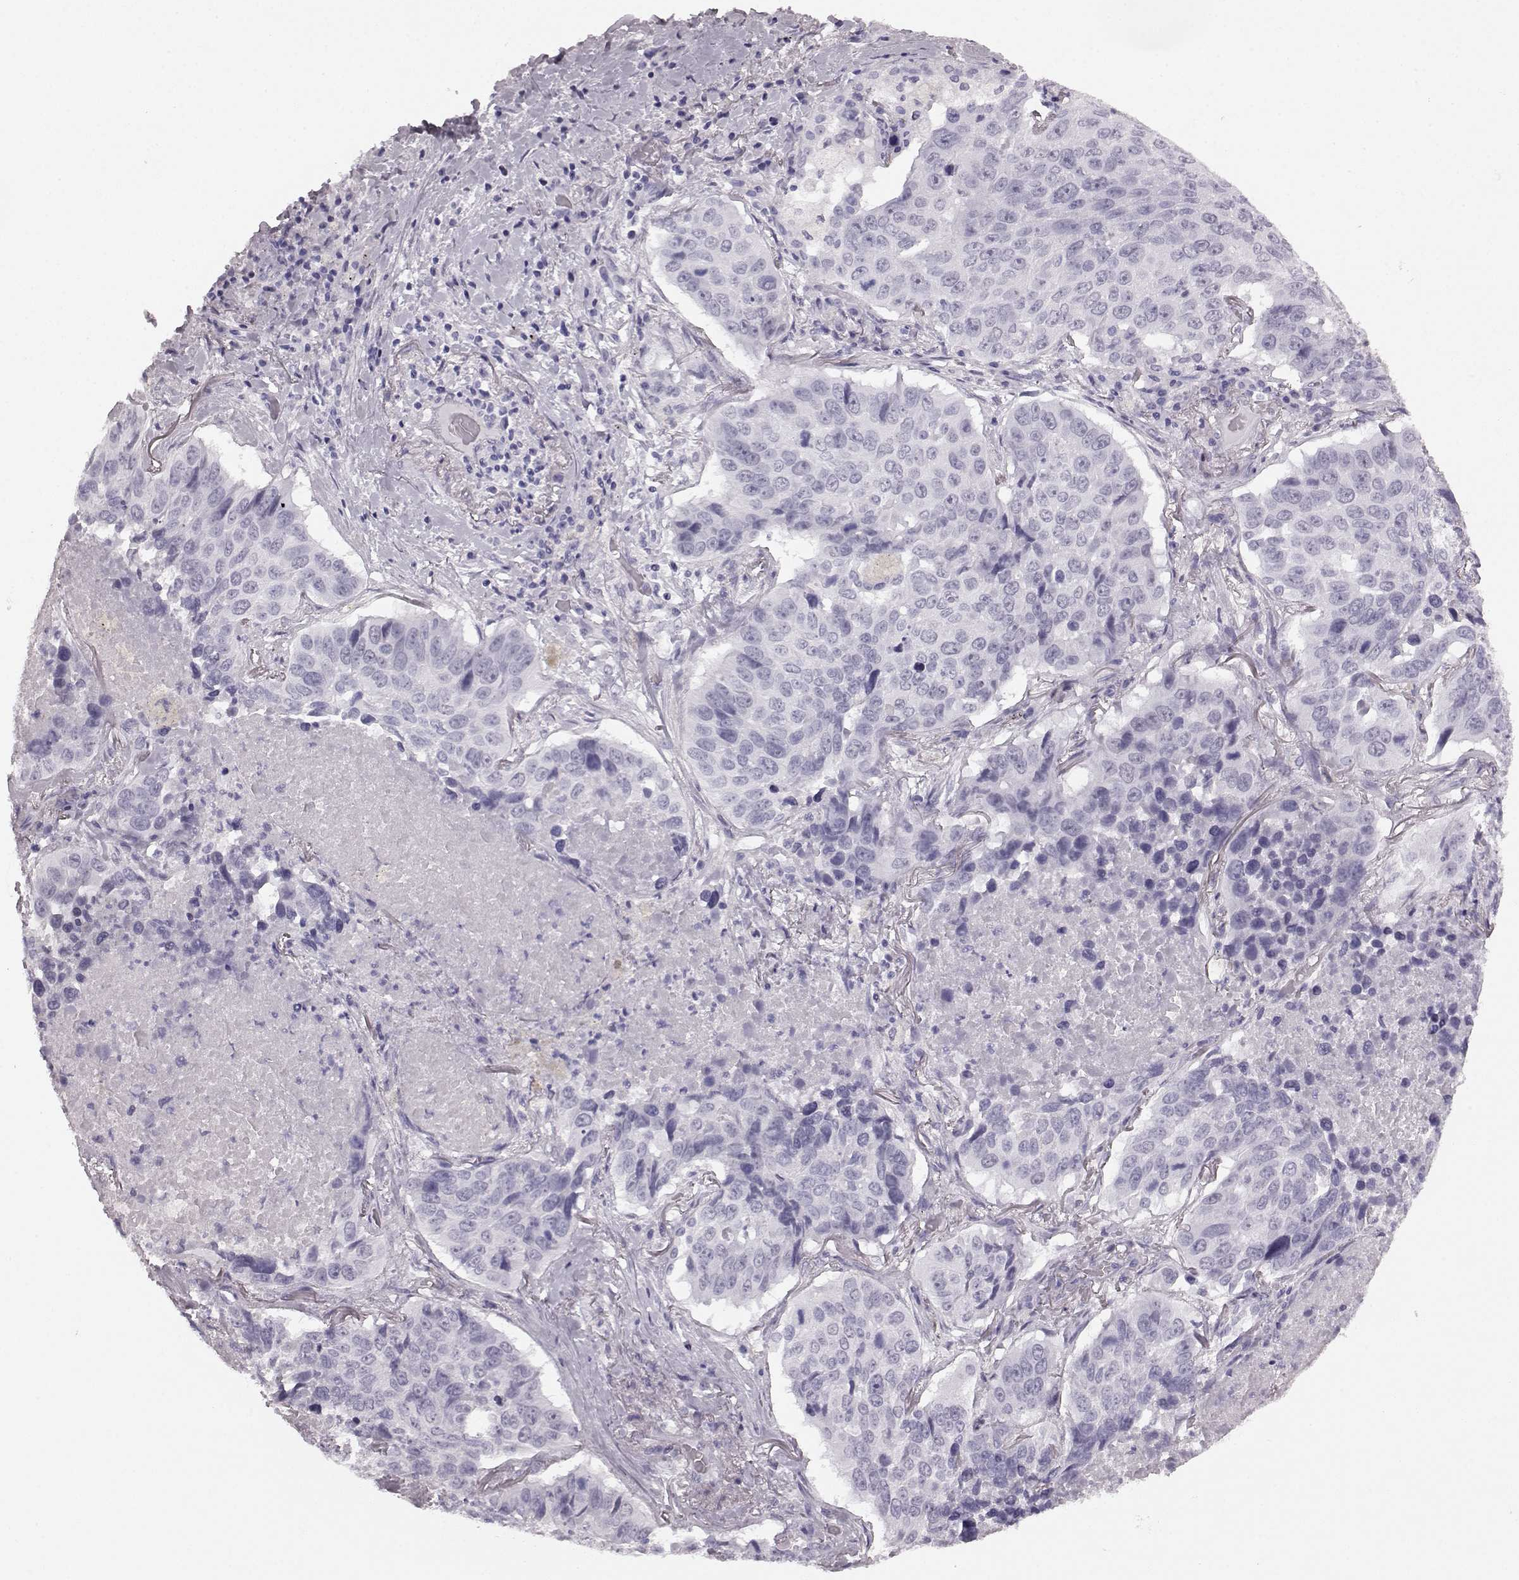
{"staining": {"intensity": "negative", "quantity": "none", "location": "none"}, "tissue": "lung cancer", "cell_type": "Tumor cells", "image_type": "cancer", "snomed": [{"axis": "morphology", "description": "Normal tissue, NOS"}, {"axis": "morphology", "description": "Squamous cell carcinoma, NOS"}, {"axis": "topography", "description": "Bronchus"}, {"axis": "topography", "description": "Lung"}], "caption": "Image shows no significant protein positivity in tumor cells of squamous cell carcinoma (lung).", "gene": "AIPL1", "patient": {"sex": "male", "age": 64}}